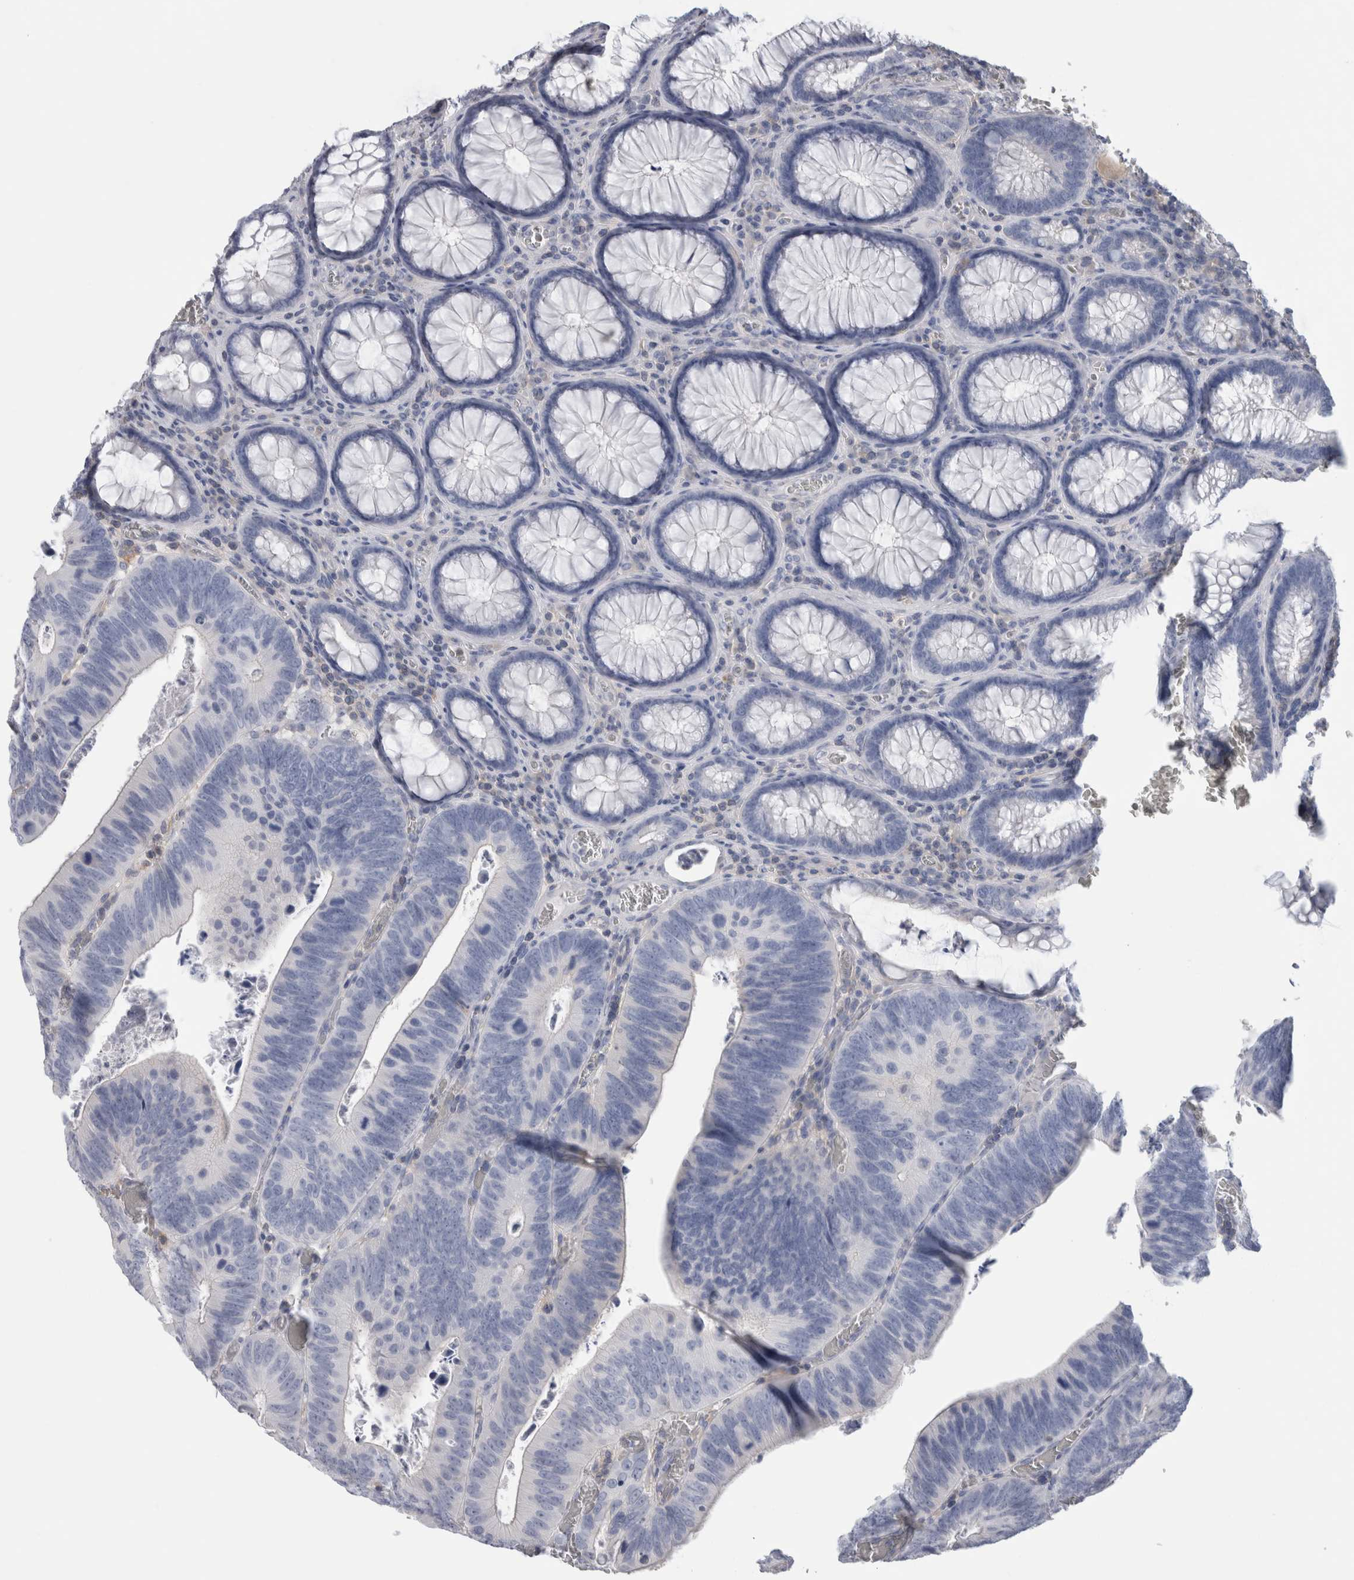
{"staining": {"intensity": "negative", "quantity": "none", "location": "none"}, "tissue": "colorectal cancer", "cell_type": "Tumor cells", "image_type": "cancer", "snomed": [{"axis": "morphology", "description": "Inflammation, NOS"}, {"axis": "morphology", "description": "Adenocarcinoma, NOS"}, {"axis": "topography", "description": "Colon"}], "caption": "Human adenocarcinoma (colorectal) stained for a protein using immunohistochemistry displays no staining in tumor cells.", "gene": "SCRN1", "patient": {"sex": "male", "age": 72}}